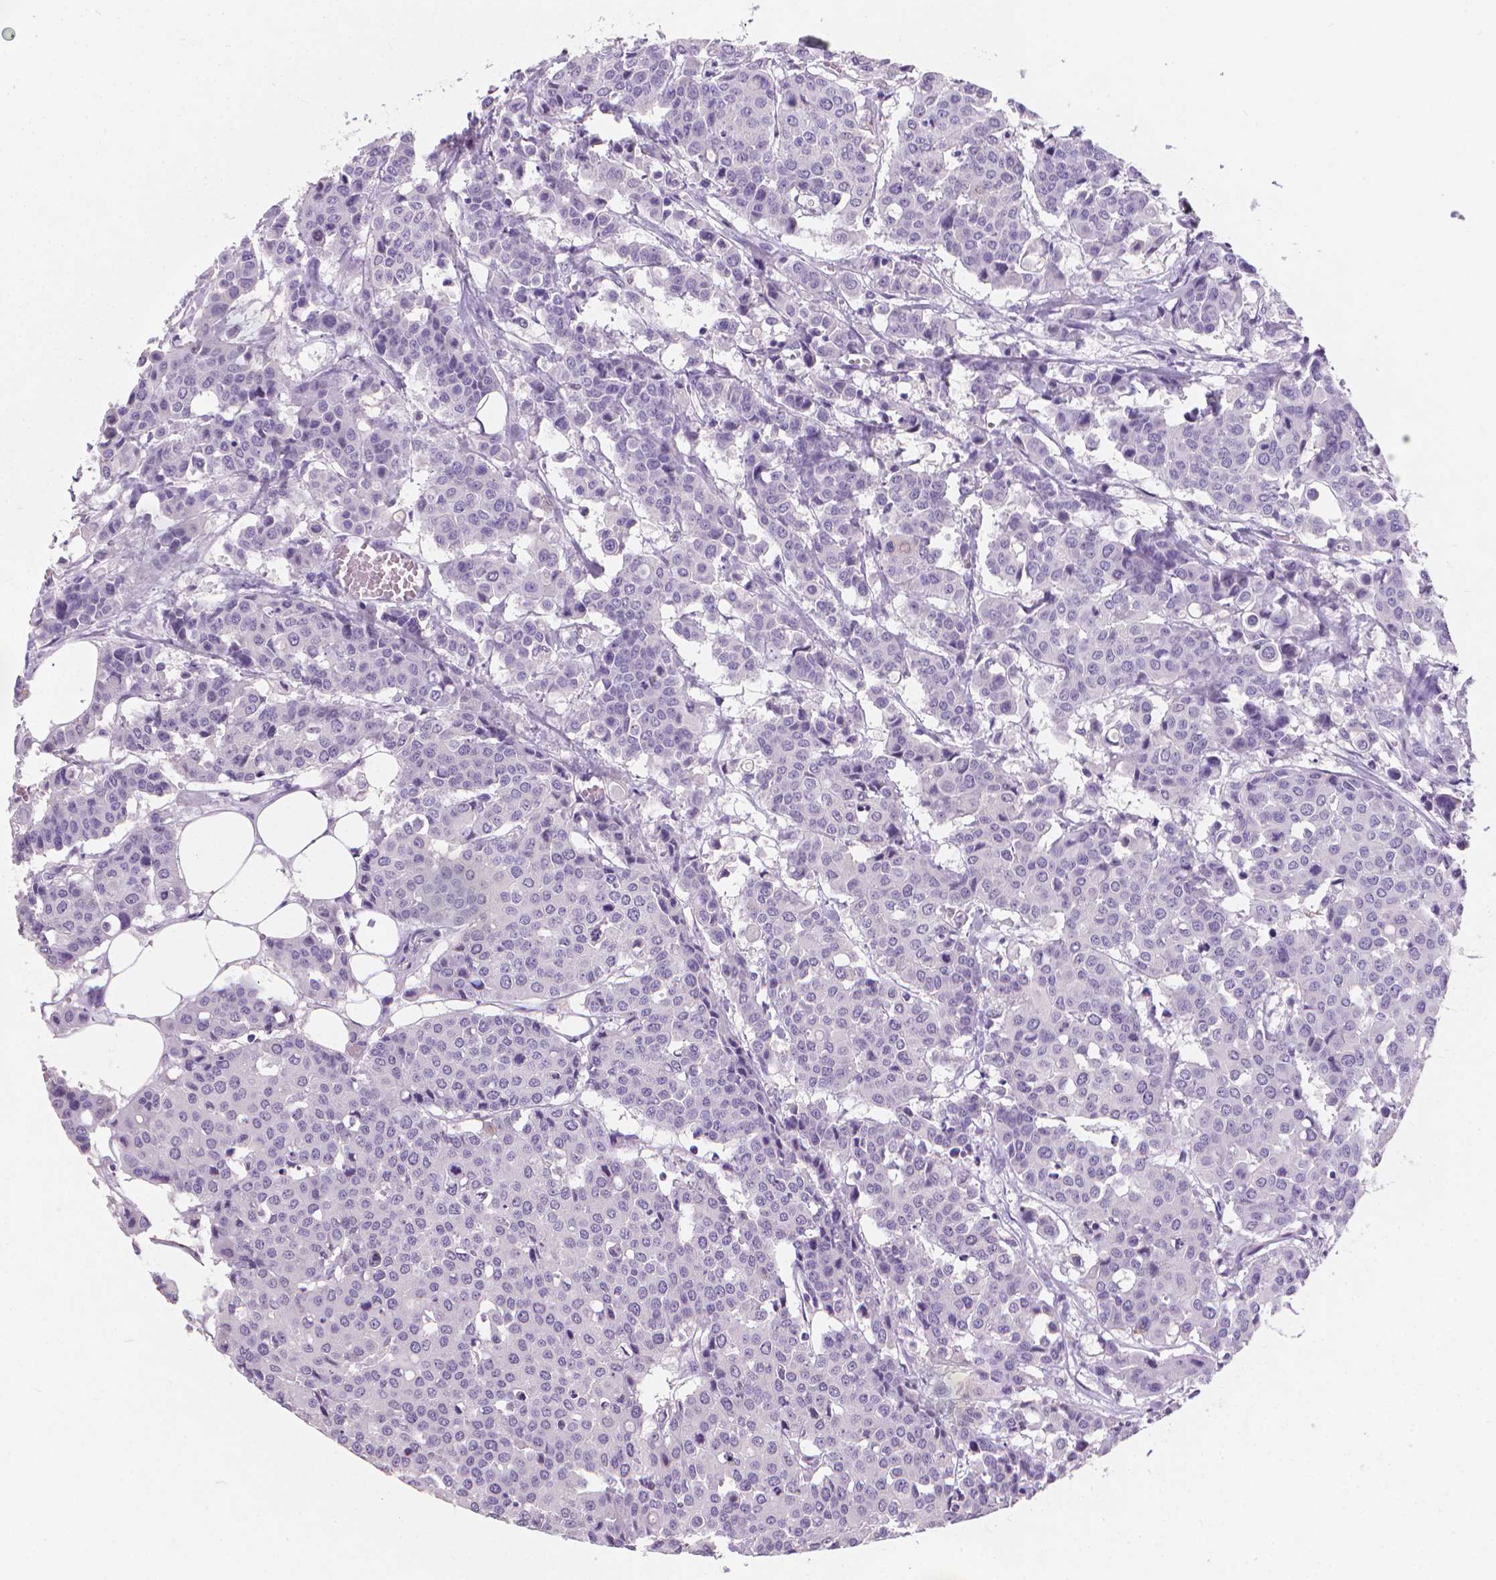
{"staining": {"intensity": "negative", "quantity": "none", "location": "none"}, "tissue": "carcinoid", "cell_type": "Tumor cells", "image_type": "cancer", "snomed": [{"axis": "morphology", "description": "Carcinoid, malignant, NOS"}, {"axis": "topography", "description": "Colon"}], "caption": "Malignant carcinoid stained for a protein using IHC shows no expression tumor cells.", "gene": "XPNPEP2", "patient": {"sex": "male", "age": 81}}